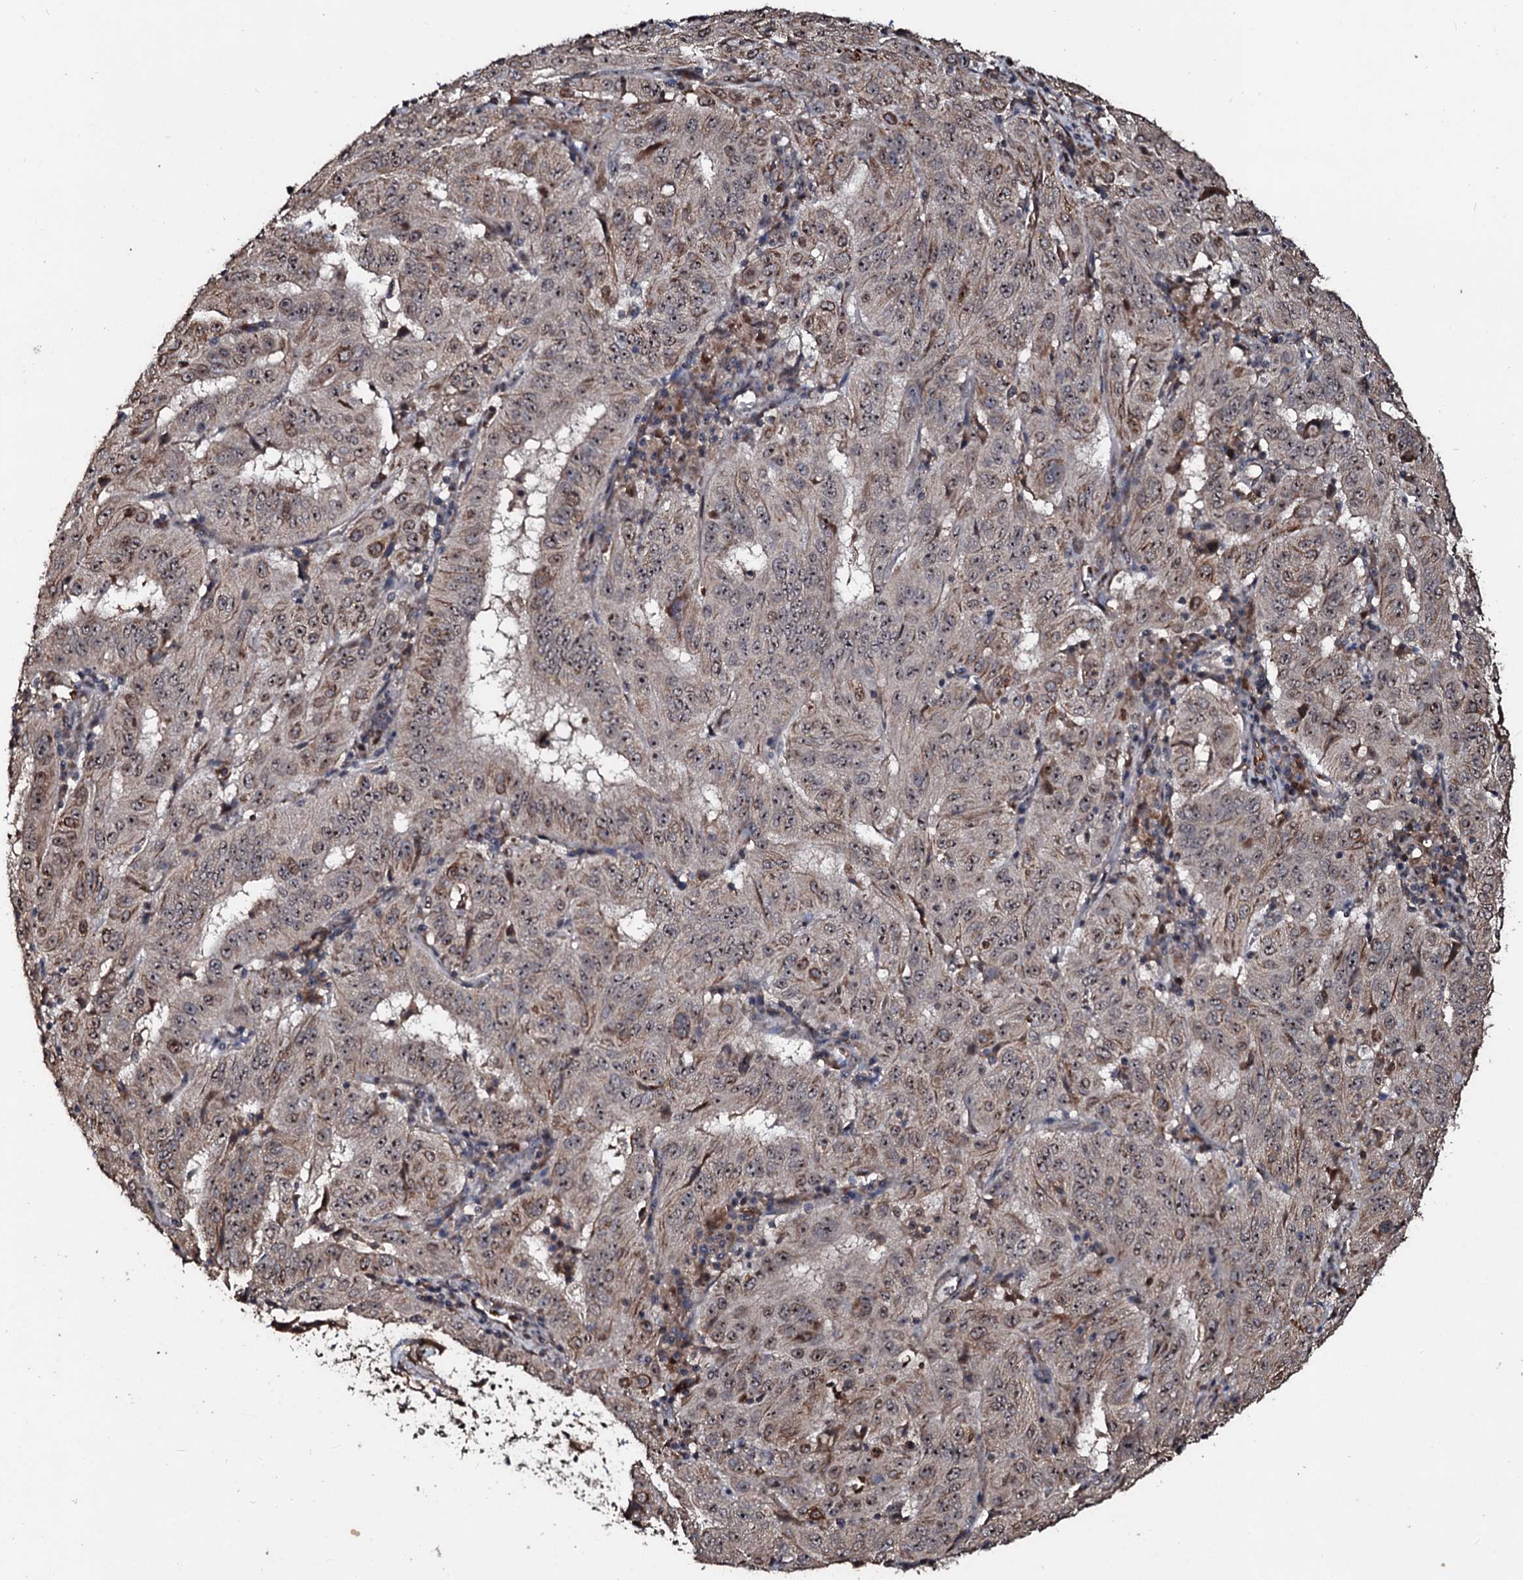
{"staining": {"intensity": "weak", "quantity": ">75%", "location": "cytoplasmic/membranous,nuclear"}, "tissue": "pancreatic cancer", "cell_type": "Tumor cells", "image_type": "cancer", "snomed": [{"axis": "morphology", "description": "Adenocarcinoma, NOS"}, {"axis": "topography", "description": "Pancreas"}], "caption": "DAB (3,3'-diaminobenzidine) immunohistochemical staining of adenocarcinoma (pancreatic) exhibits weak cytoplasmic/membranous and nuclear protein staining in approximately >75% of tumor cells.", "gene": "SUPT7L", "patient": {"sex": "male", "age": 63}}